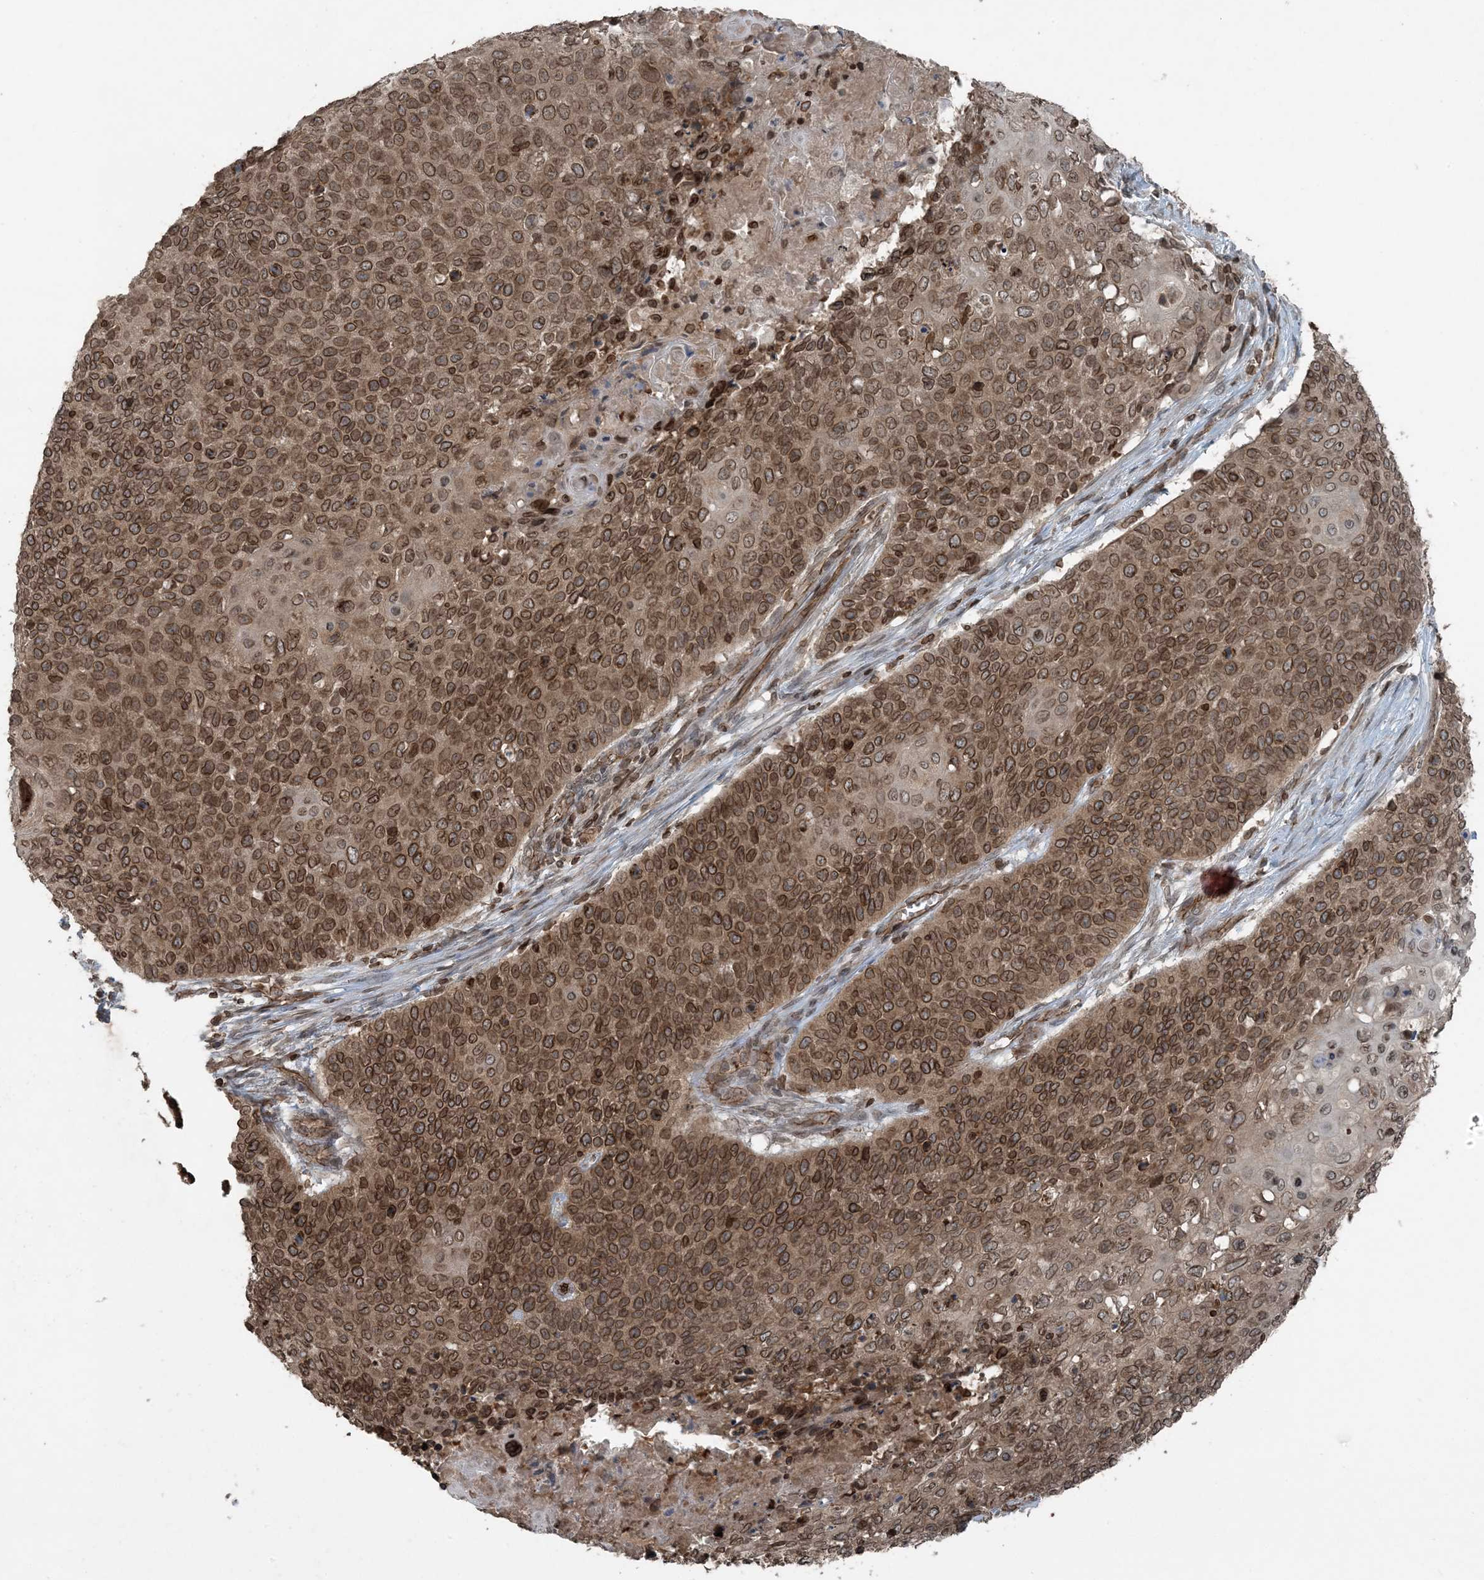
{"staining": {"intensity": "moderate", "quantity": ">75%", "location": "cytoplasmic/membranous,nuclear"}, "tissue": "cervical cancer", "cell_type": "Tumor cells", "image_type": "cancer", "snomed": [{"axis": "morphology", "description": "Squamous cell carcinoma, NOS"}, {"axis": "topography", "description": "Cervix"}], "caption": "Protein analysis of cervical squamous cell carcinoma tissue exhibits moderate cytoplasmic/membranous and nuclear positivity in approximately >75% of tumor cells.", "gene": "ZFAND2B", "patient": {"sex": "female", "age": 39}}